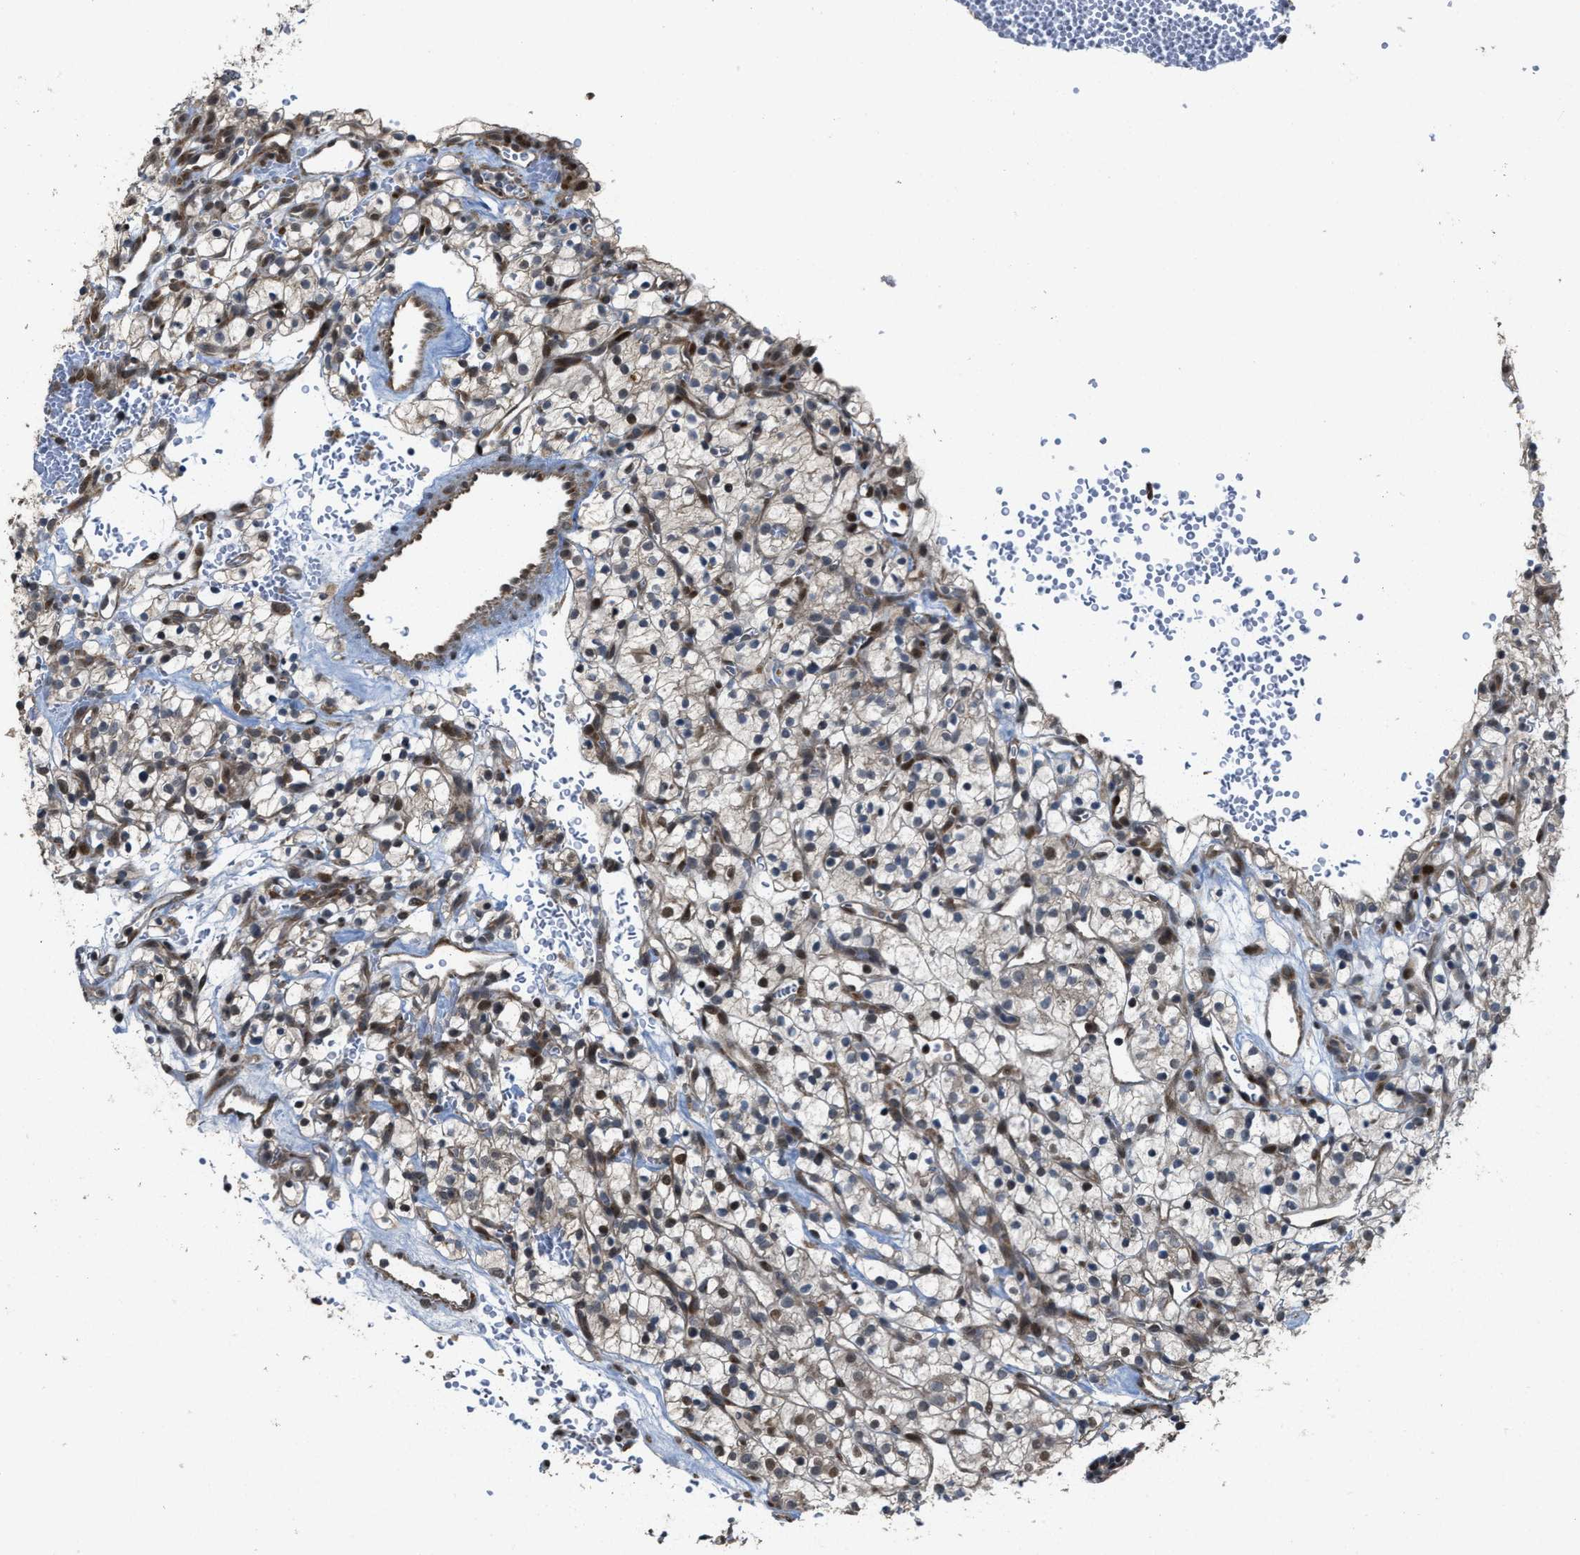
{"staining": {"intensity": "moderate", "quantity": "25%-75%", "location": "nuclear"}, "tissue": "renal cancer", "cell_type": "Tumor cells", "image_type": "cancer", "snomed": [{"axis": "morphology", "description": "Adenocarcinoma, NOS"}, {"axis": "topography", "description": "Kidney"}], "caption": "Brown immunohistochemical staining in renal adenocarcinoma displays moderate nuclear staining in approximately 25%-75% of tumor cells.", "gene": "SERTAD2", "patient": {"sex": "female", "age": 57}}